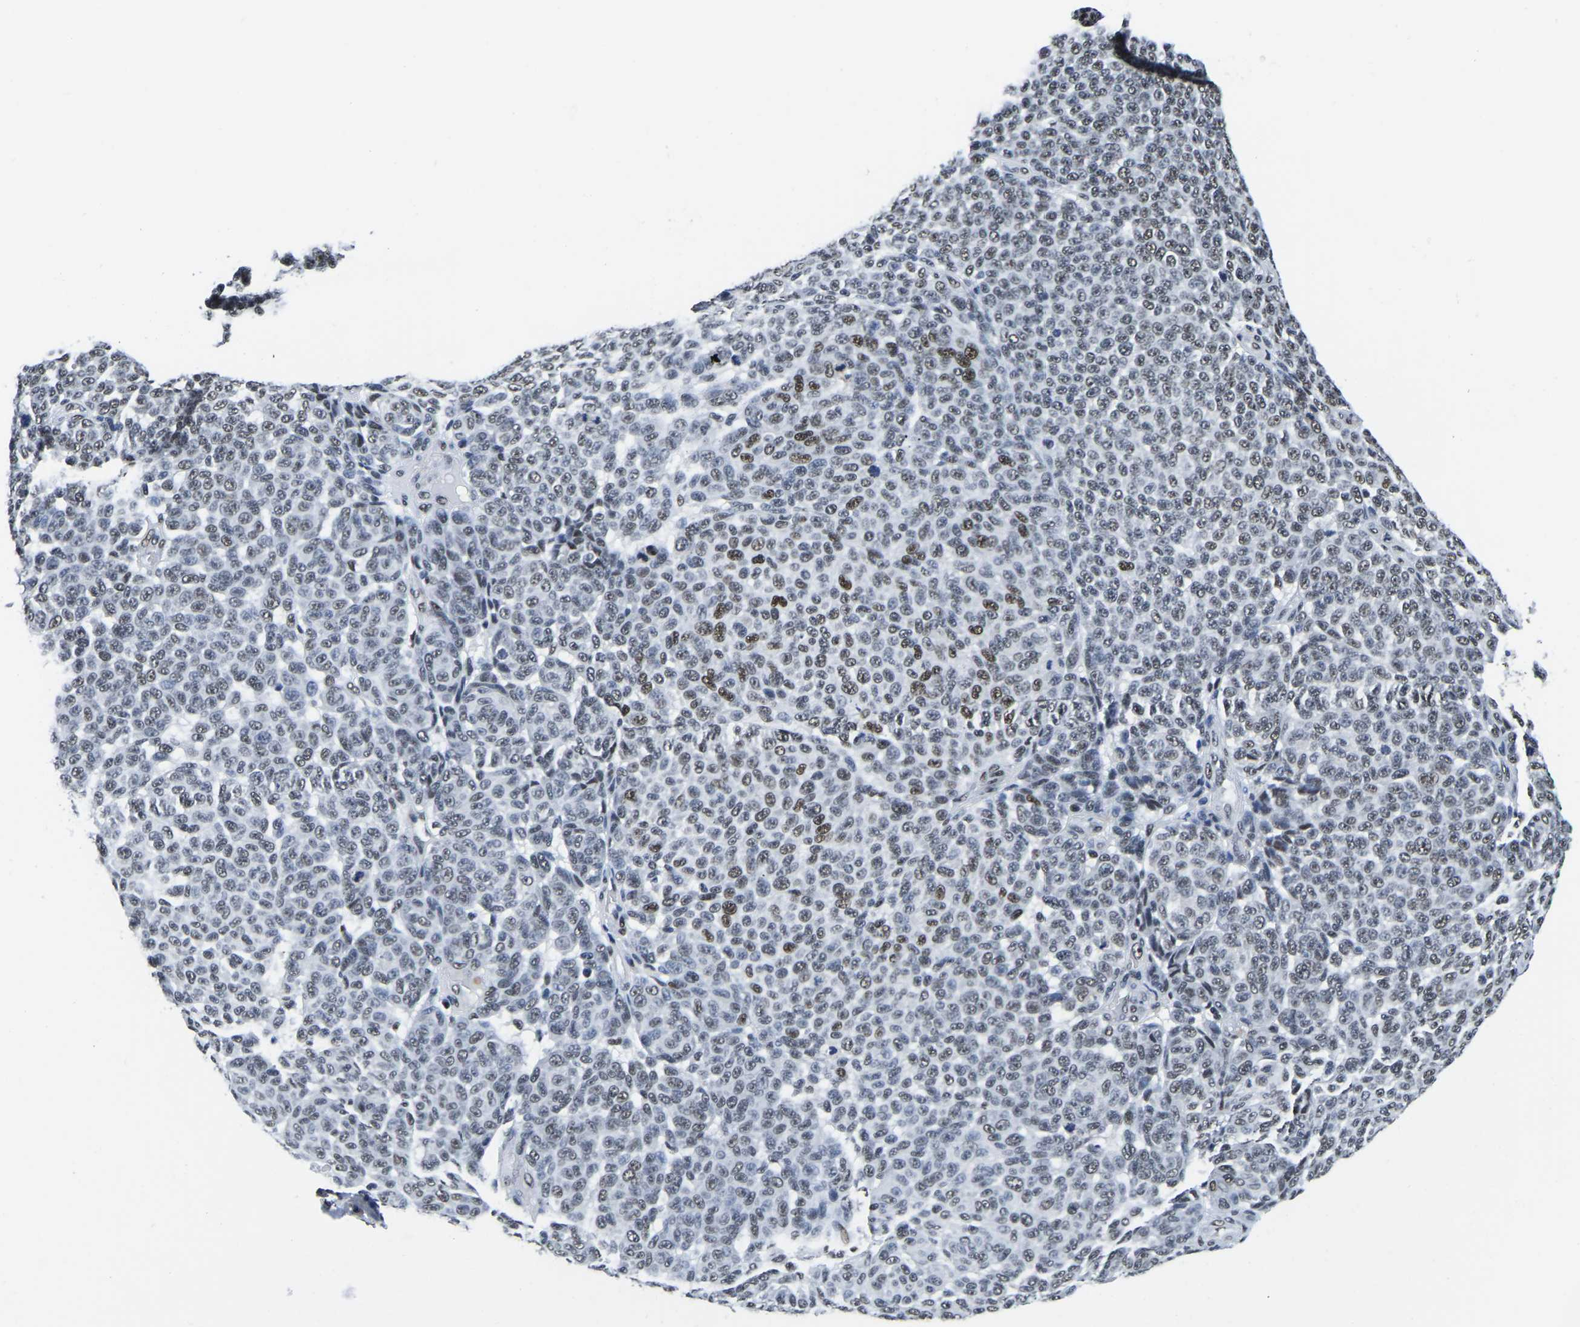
{"staining": {"intensity": "moderate", "quantity": "<25%", "location": "nuclear"}, "tissue": "melanoma", "cell_type": "Tumor cells", "image_type": "cancer", "snomed": [{"axis": "morphology", "description": "Malignant melanoma, NOS"}, {"axis": "topography", "description": "Skin"}], "caption": "Immunohistochemistry (DAB) staining of melanoma exhibits moderate nuclear protein positivity in about <25% of tumor cells.", "gene": "UBA1", "patient": {"sex": "male", "age": 59}}